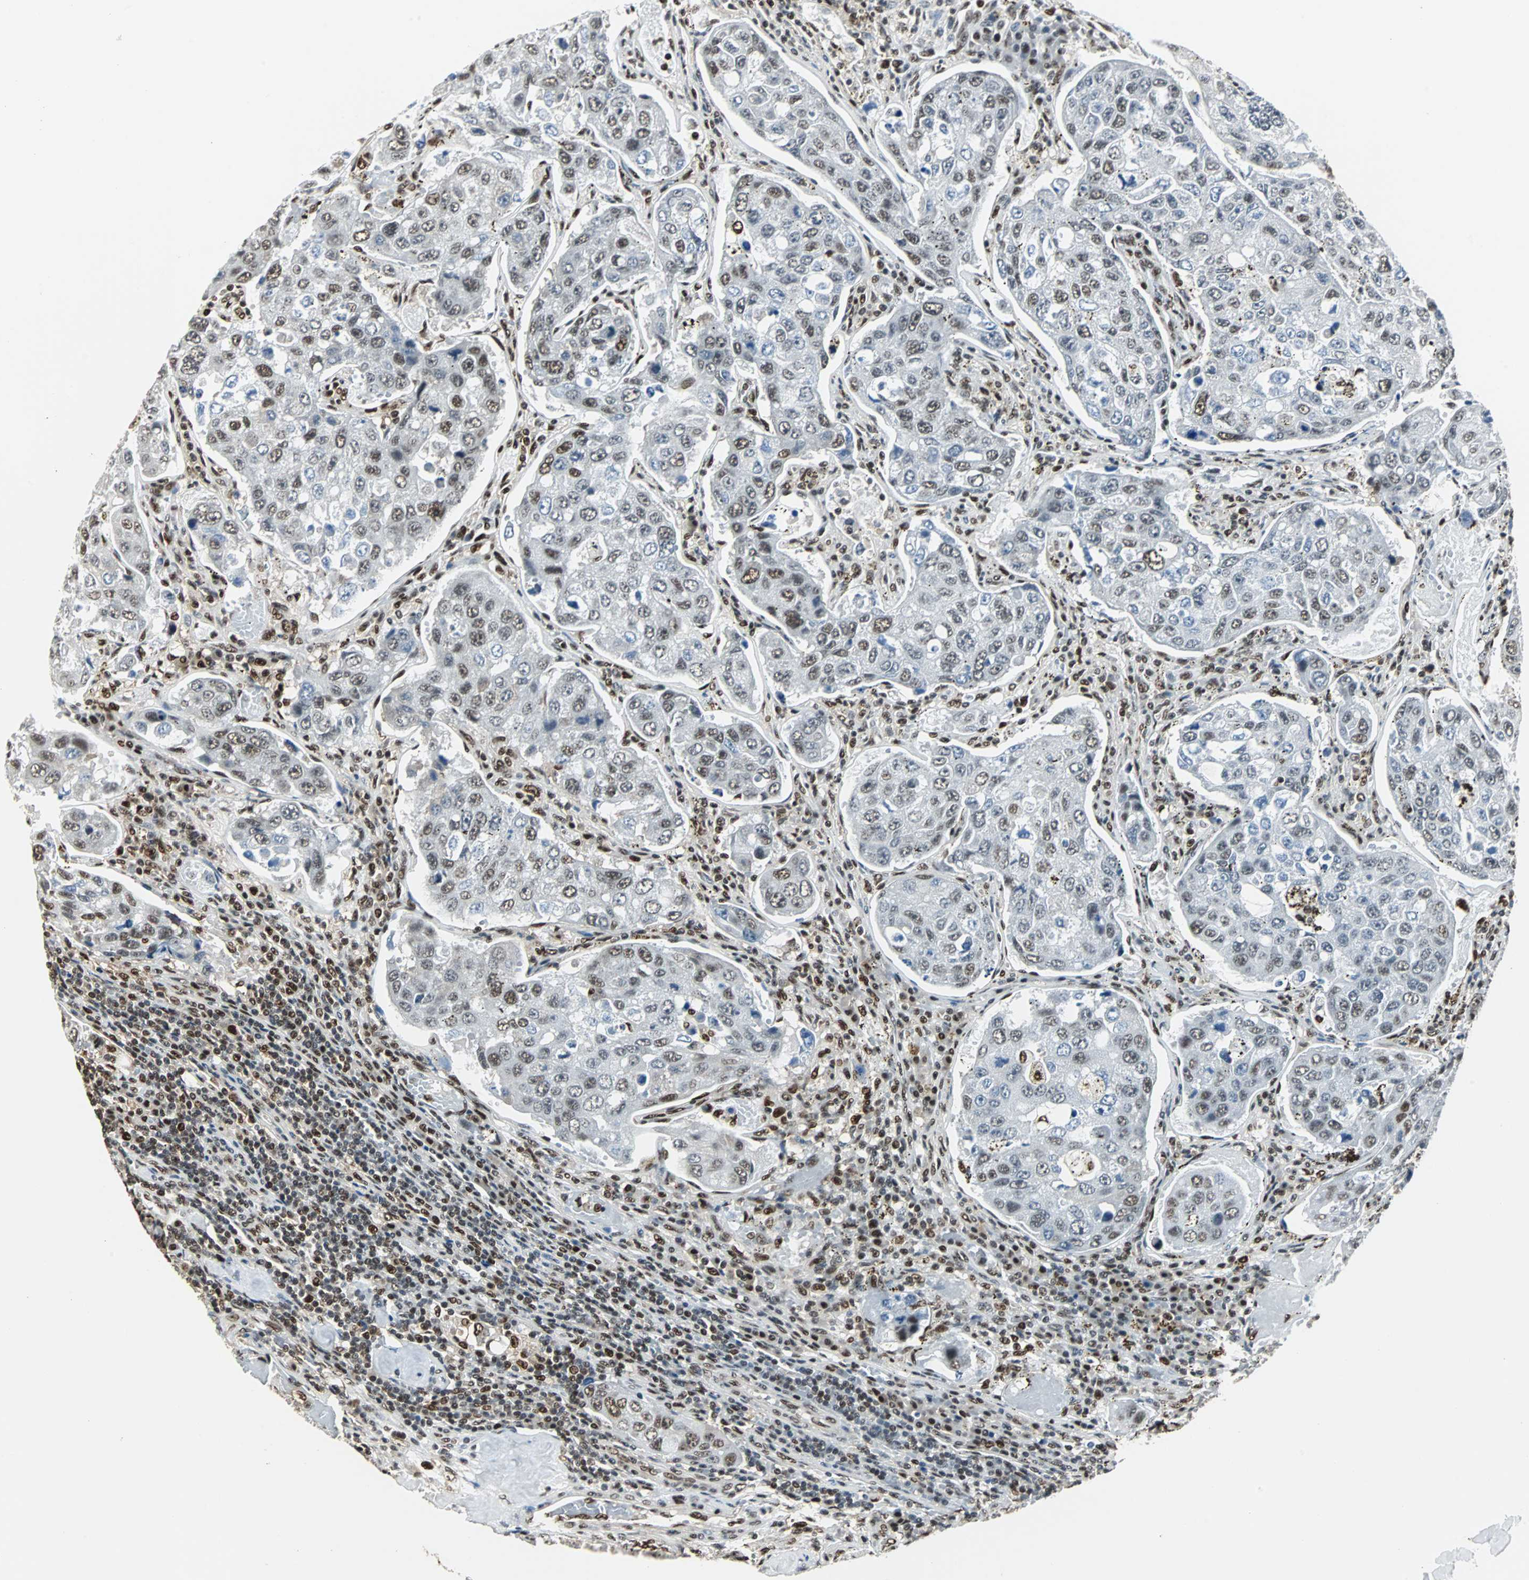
{"staining": {"intensity": "moderate", "quantity": "<25%", "location": "nuclear"}, "tissue": "urothelial cancer", "cell_type": "Tumor cells", "image_type": "cancer", "snomed": [{"axis": "morphology", "description": "Urothelial carcinoma, High grade"}, {"axis": "topography", "description": "Lymph node"}, {"axis": "topography", "description": "Urinary bladder"}], "caption": "Moderate nuclear protein expression is identified in approximately <25% of tumor cells in urothelial carcinoma (high-grade).", "gene": "XRCC4", "patient": {"sex": "male", "age": 51}}